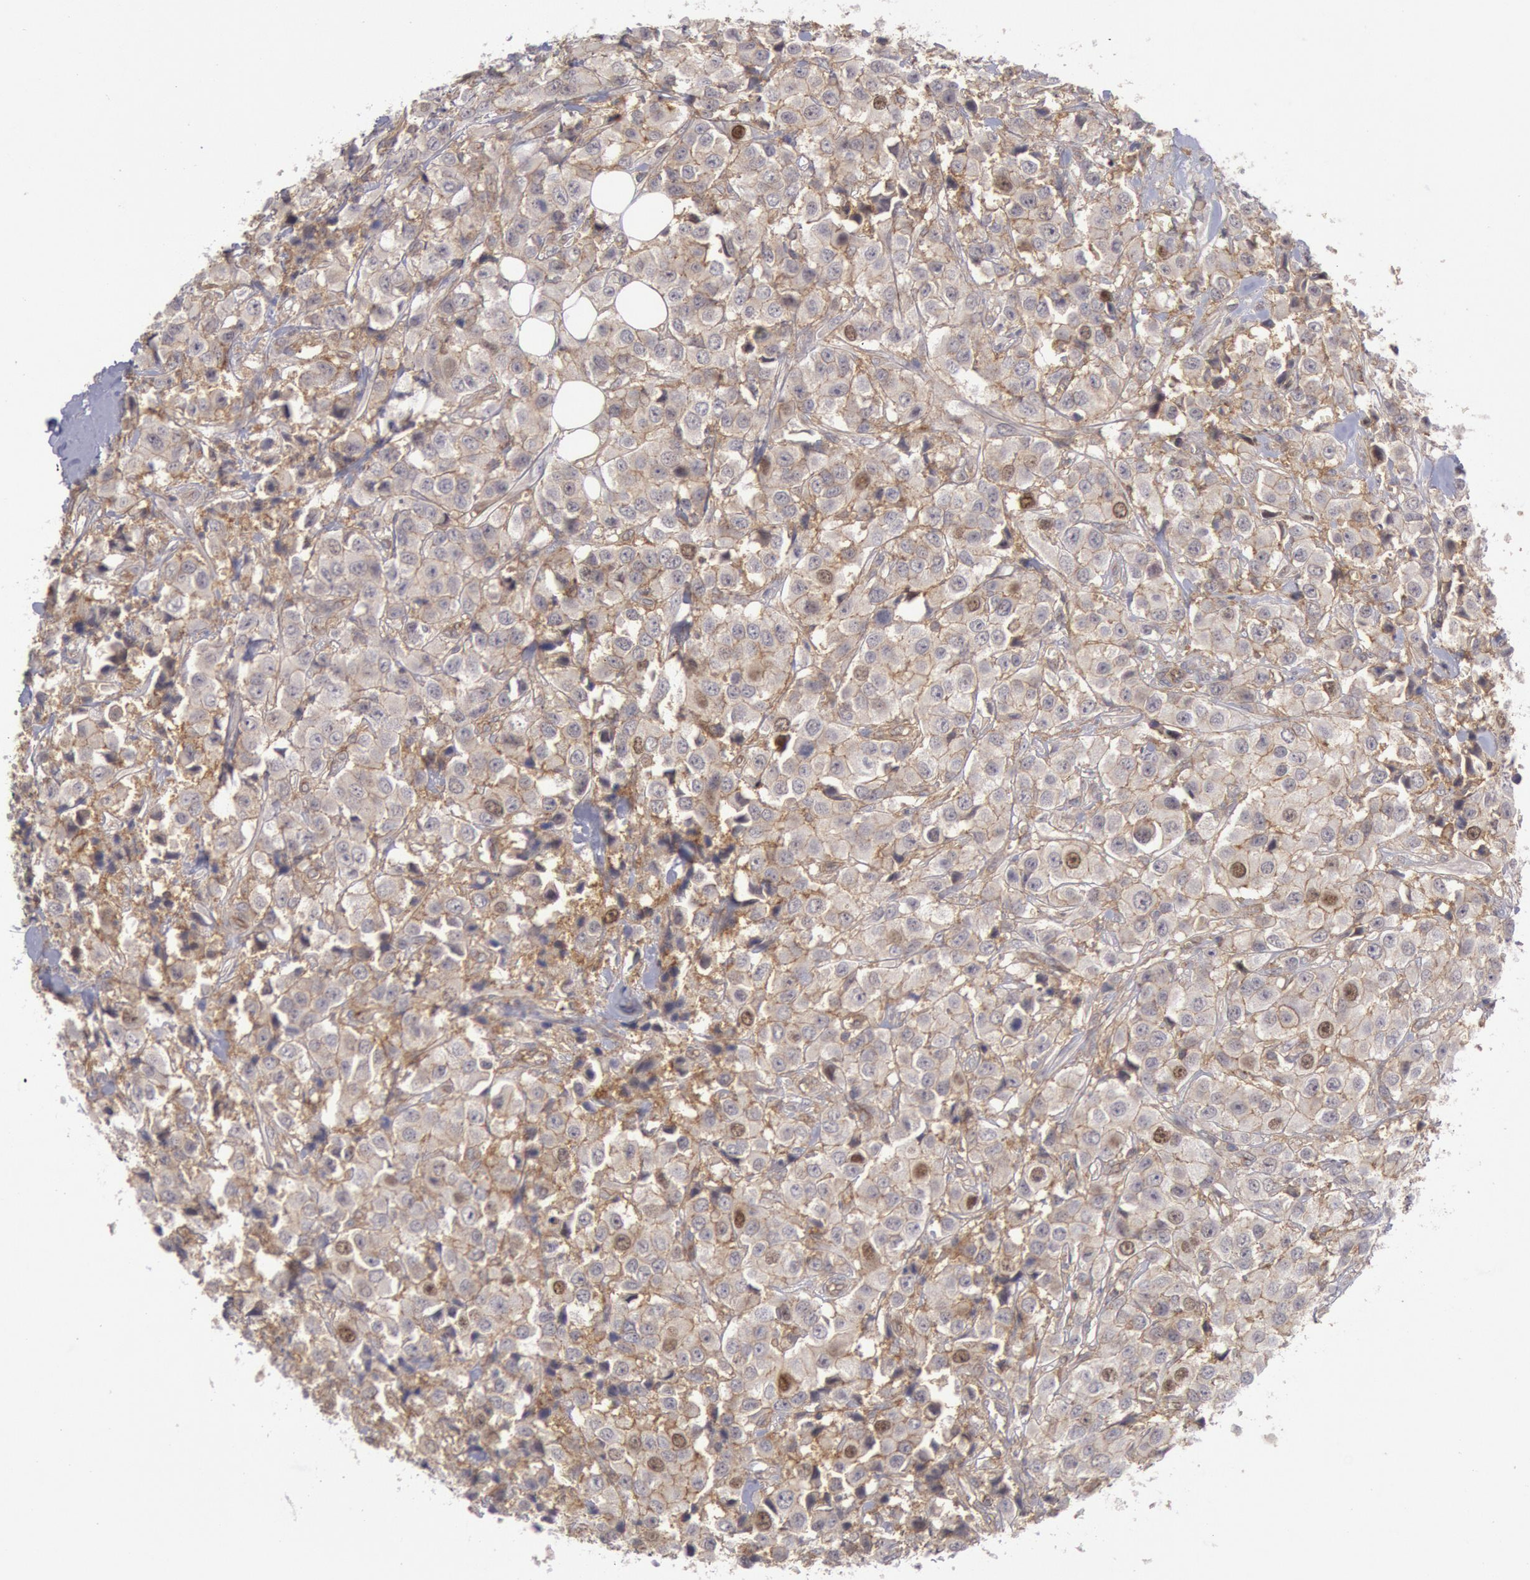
{"staining": {"intensity": "weak", "quantity": "25%-75%", "location": "cytoplasmic/membranous"}, "tissue": "breast cancer", "cell_type": "Tumor cells", "image_type": "cancer", "snomed": [{"axis": "morphology", "description": "Duct carcinoma"}, {"axis": "topography", "description": "Breast"}], "caption": "Human breast invasive ductal carcinoma stained for a protein (brown) demonstrates weak cytoplasmic/membranous positive expression in about 25%-75% of tumor cells.", "gene": "STX4", "patient": {"sex": "female", "age": 58}}